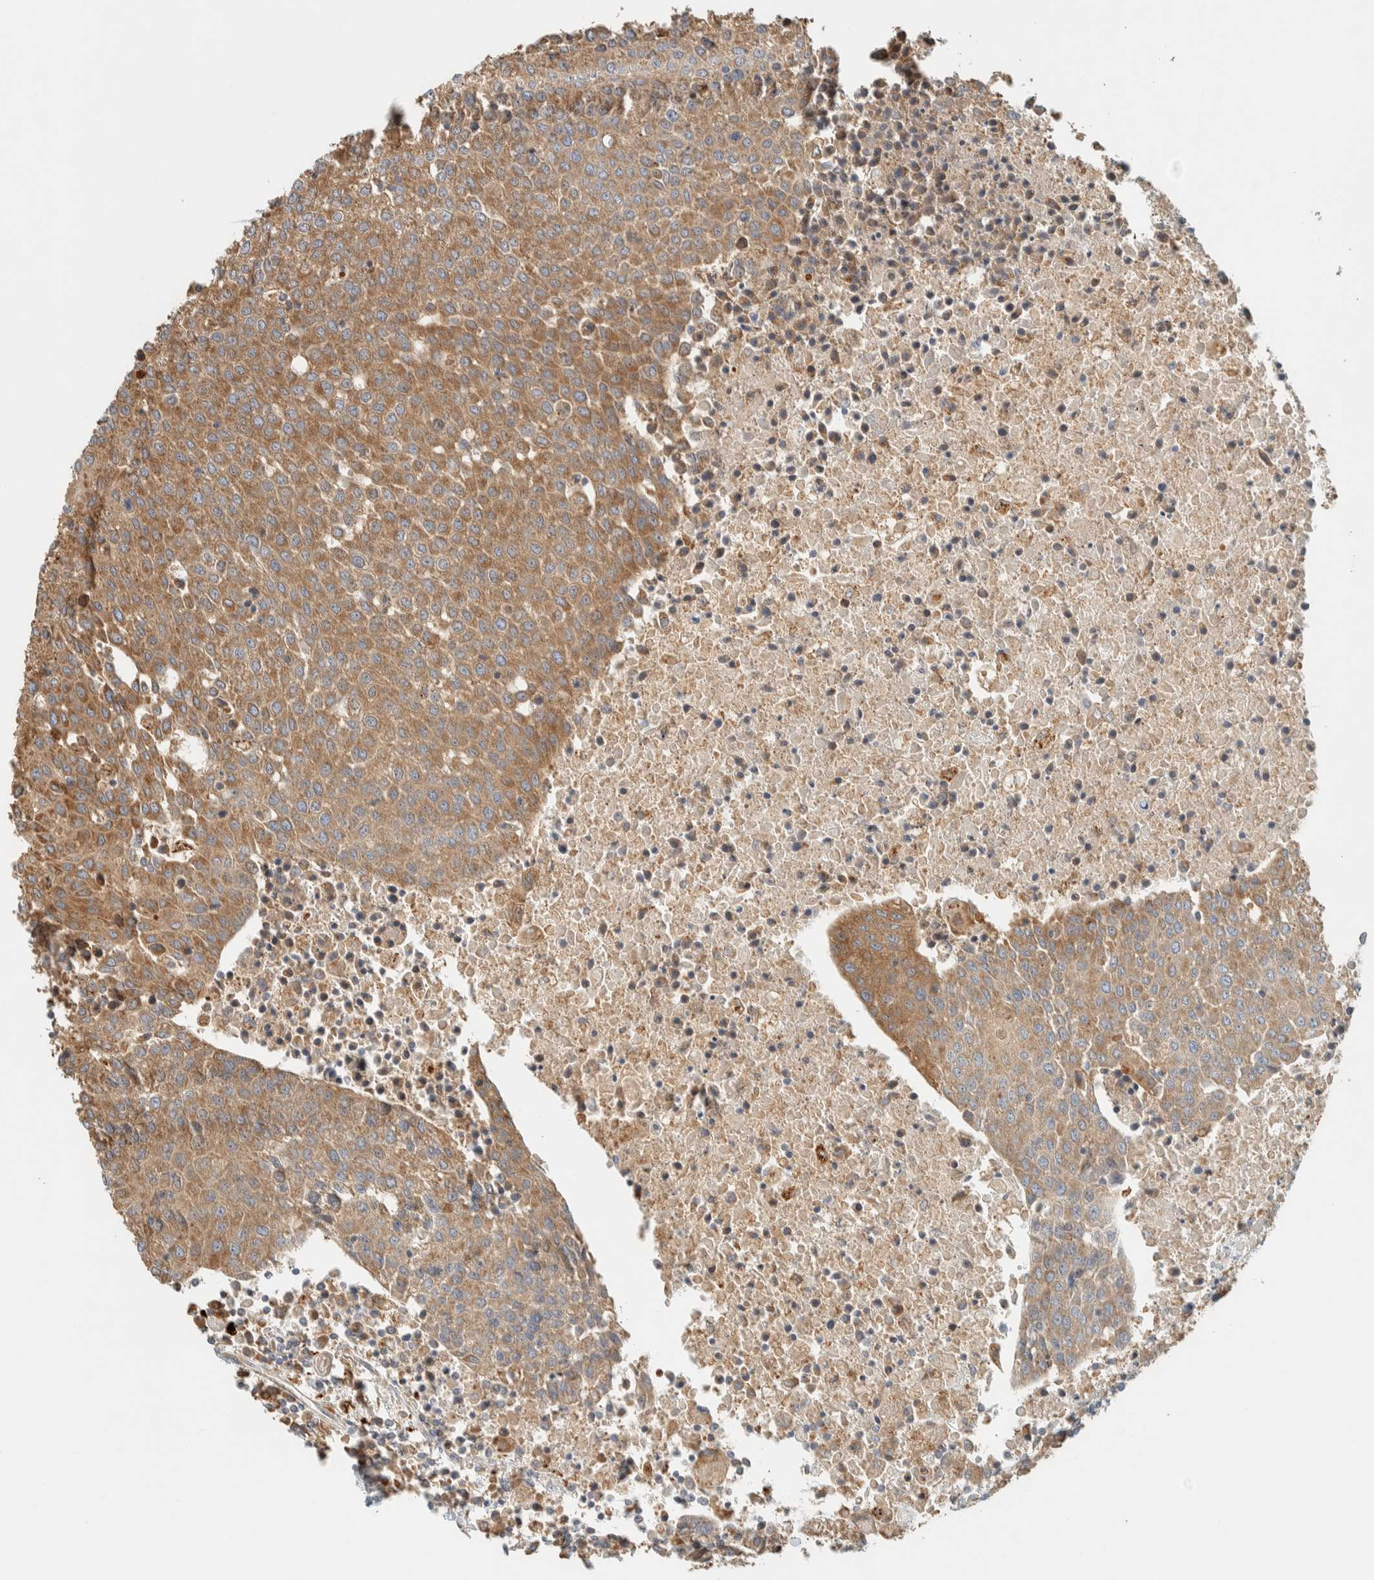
{"staining": {"intensity": "moderate", "quantity": ">75%", "location": "cytoplasmic/membranous"}, "tissue": "urothelial cancer", "cell_type": "Tumor cells", "image_type": "cancer", "snomed": [{"axis": "morphology", "description": "Urothelial carcinoma, High grade"}, {"axis": "topography", "description": "Urinary bladder"}], "caption": "The histopathology image demonstrates a brown stain indicating the presence of a protein in the cytoplasmic/membranous of tumor cells in high-grade urothelial carcinoma. The protein is shown in brown color, while the nuclei are stained blue.", "gene": "RAB11FIP1", "patient": {"sex": "female", "age": 85}}